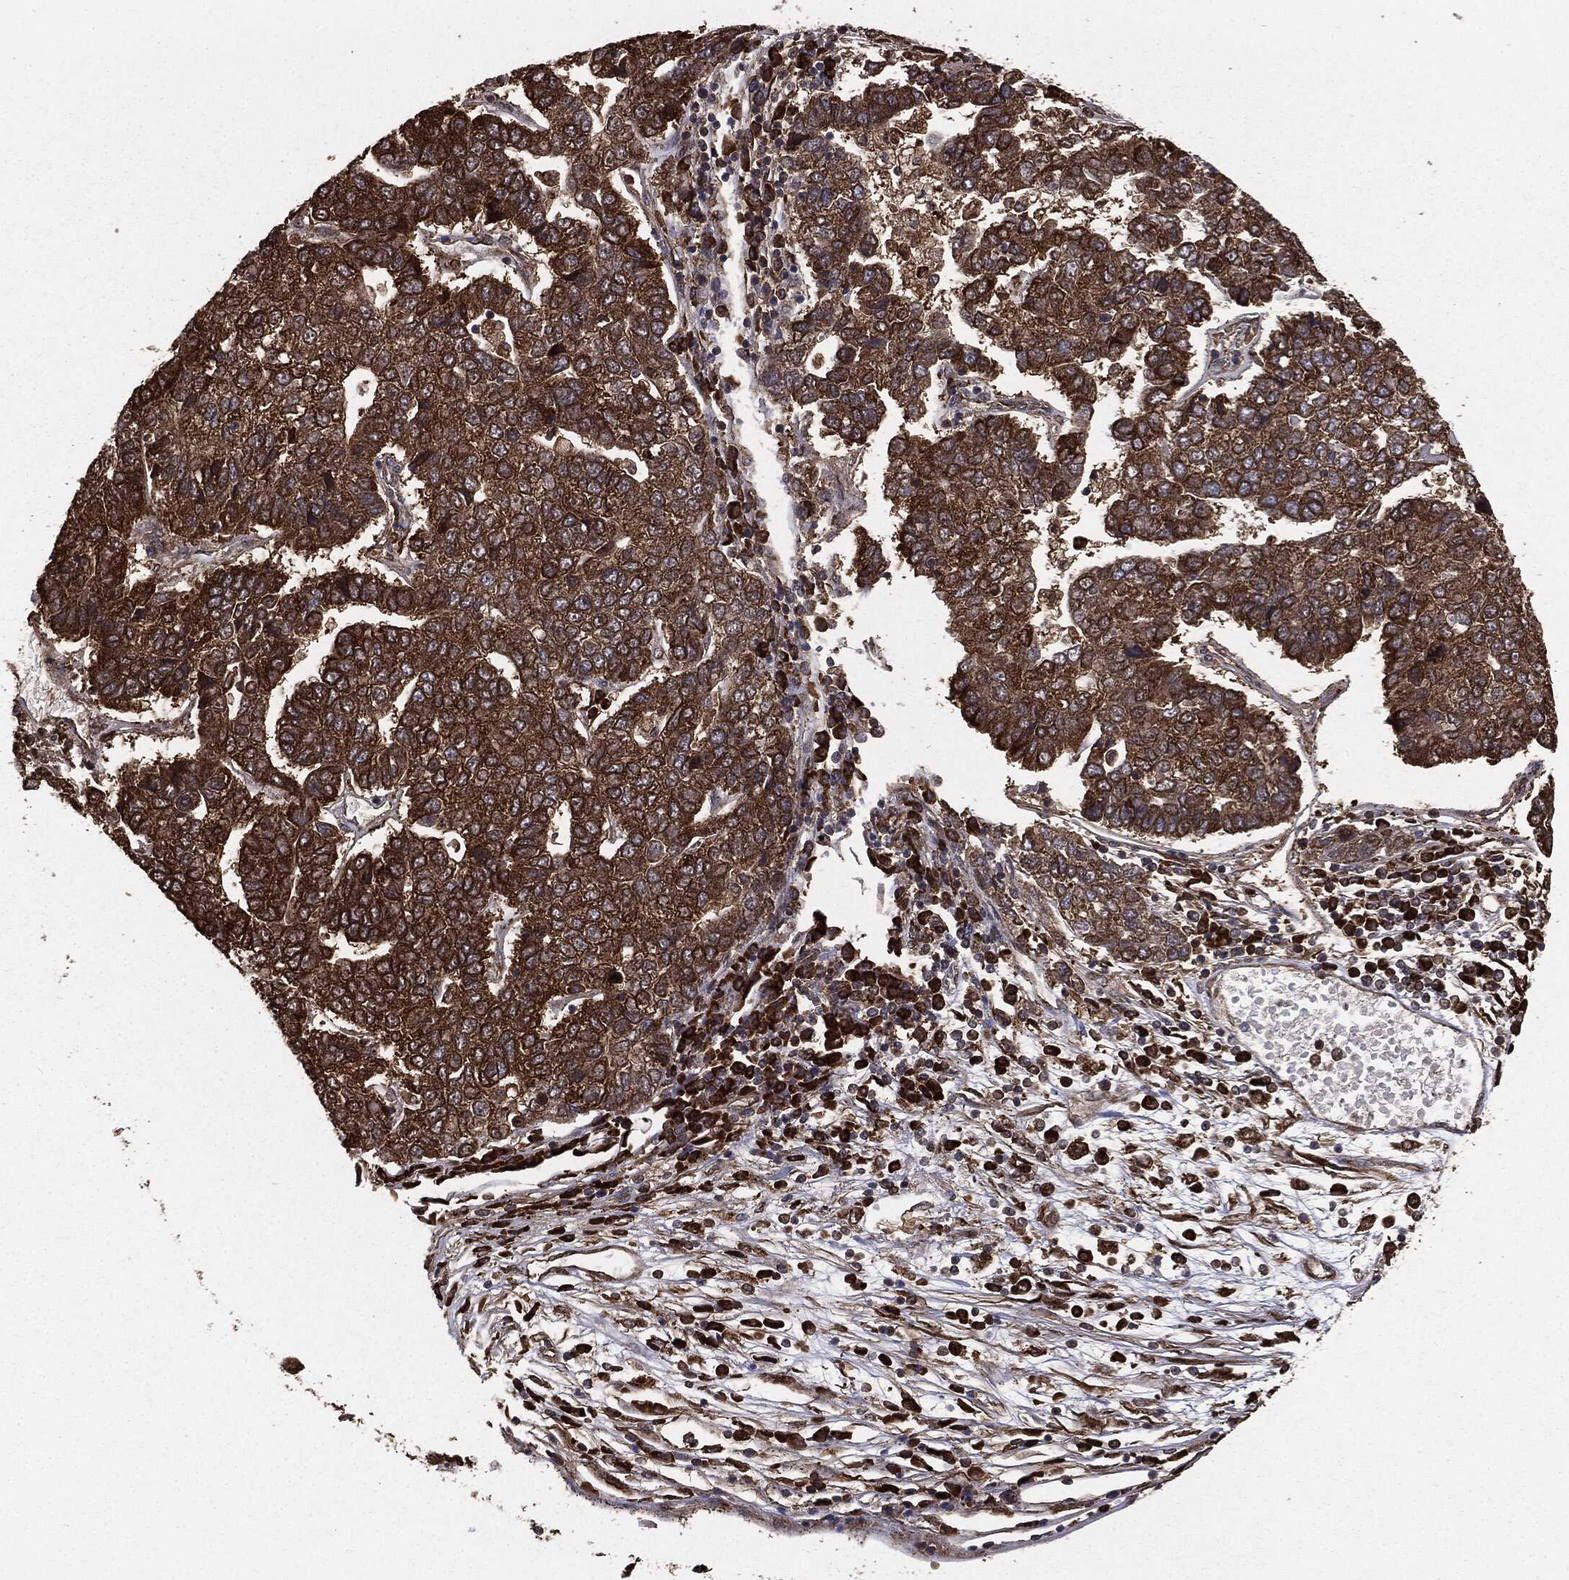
{"staining": {"intensity": "strong", "quantity": ">75%", "location": "cytoplasmic/membranous"}, "tissue": "pancreatic cancer", "cell_type": "Tumor cells", "image_type": "cancer", "snomed": [{"axis": "morphology", "description": "Adenocarcinoma, NOS"}, {"axis": "topography", "description": "Pancreas"}], "caption": "Pancreatic cancer (adenocarcinoma) stained with immunohistochemistry (IHC) displays strong cytoplasmic/membranous expression in approximately >75% of tumor cells. The staining was performed using DAB (3,3'-diaminobenzidine) to visualize the protein expression in brown, while the nuclei were stained in blue with hematoxylin (Magnification: 20x).", "gene": "NME1", "patient": {"sex": "female", "age": 61}}